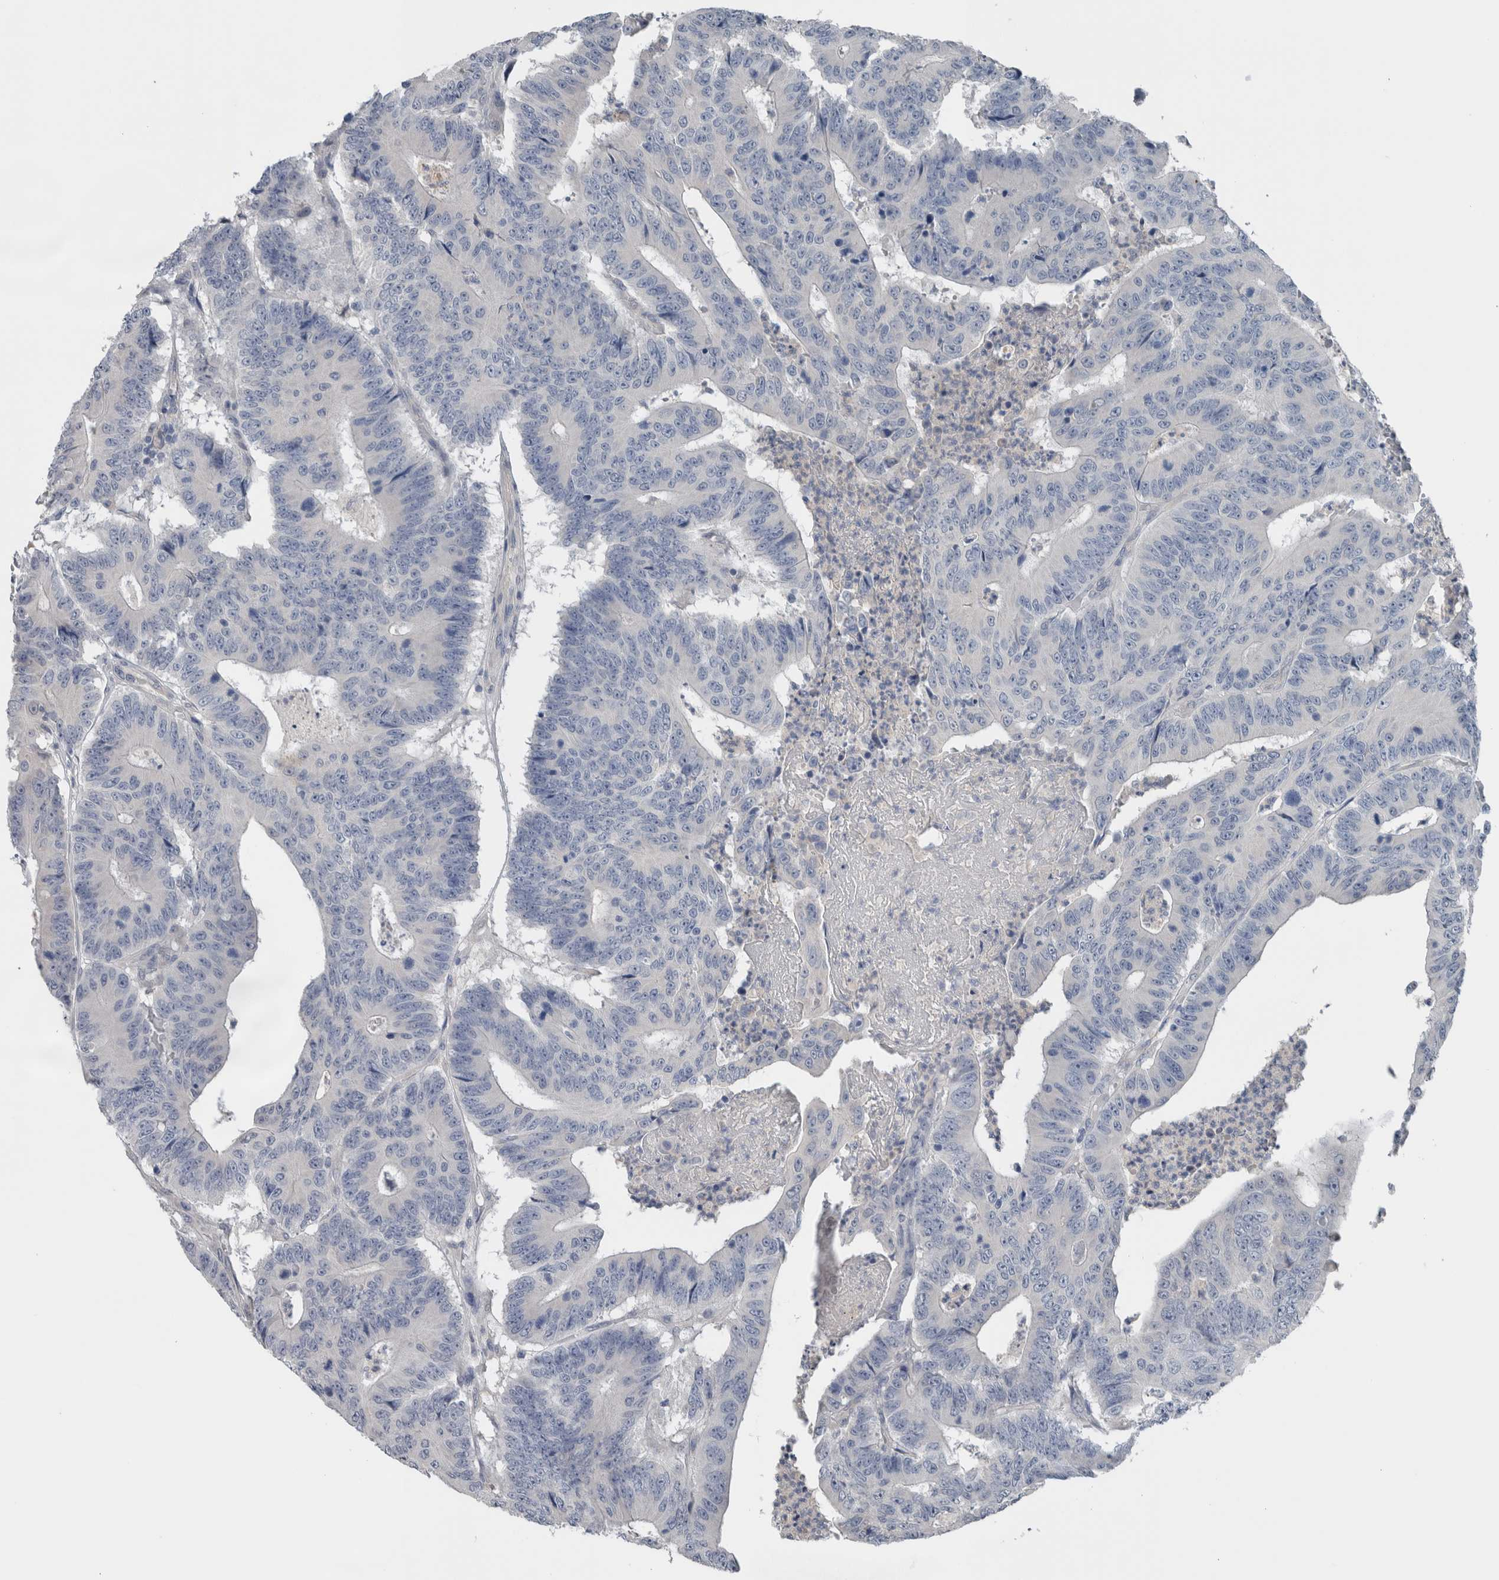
{"staining": {"intensity": "weak", "quantity": "<25%", "location": "cytoplasmic/membranous"}, "tissue": "colorectal cancer", "cell_type": "Tumor cells", "image_type": "cancer", "snomed": [{"axis": "morphology", "description": "Adenocarcinoma, NOS"}, {"axis": "topography", "description": "Colon"}], "caption": "Protein analysis of colorectal cancer (adenocarcinoma) displays no significant positivity in tumor cells.", "gene": "CRNN", "patient": {"sex": "male", "age": 83}}